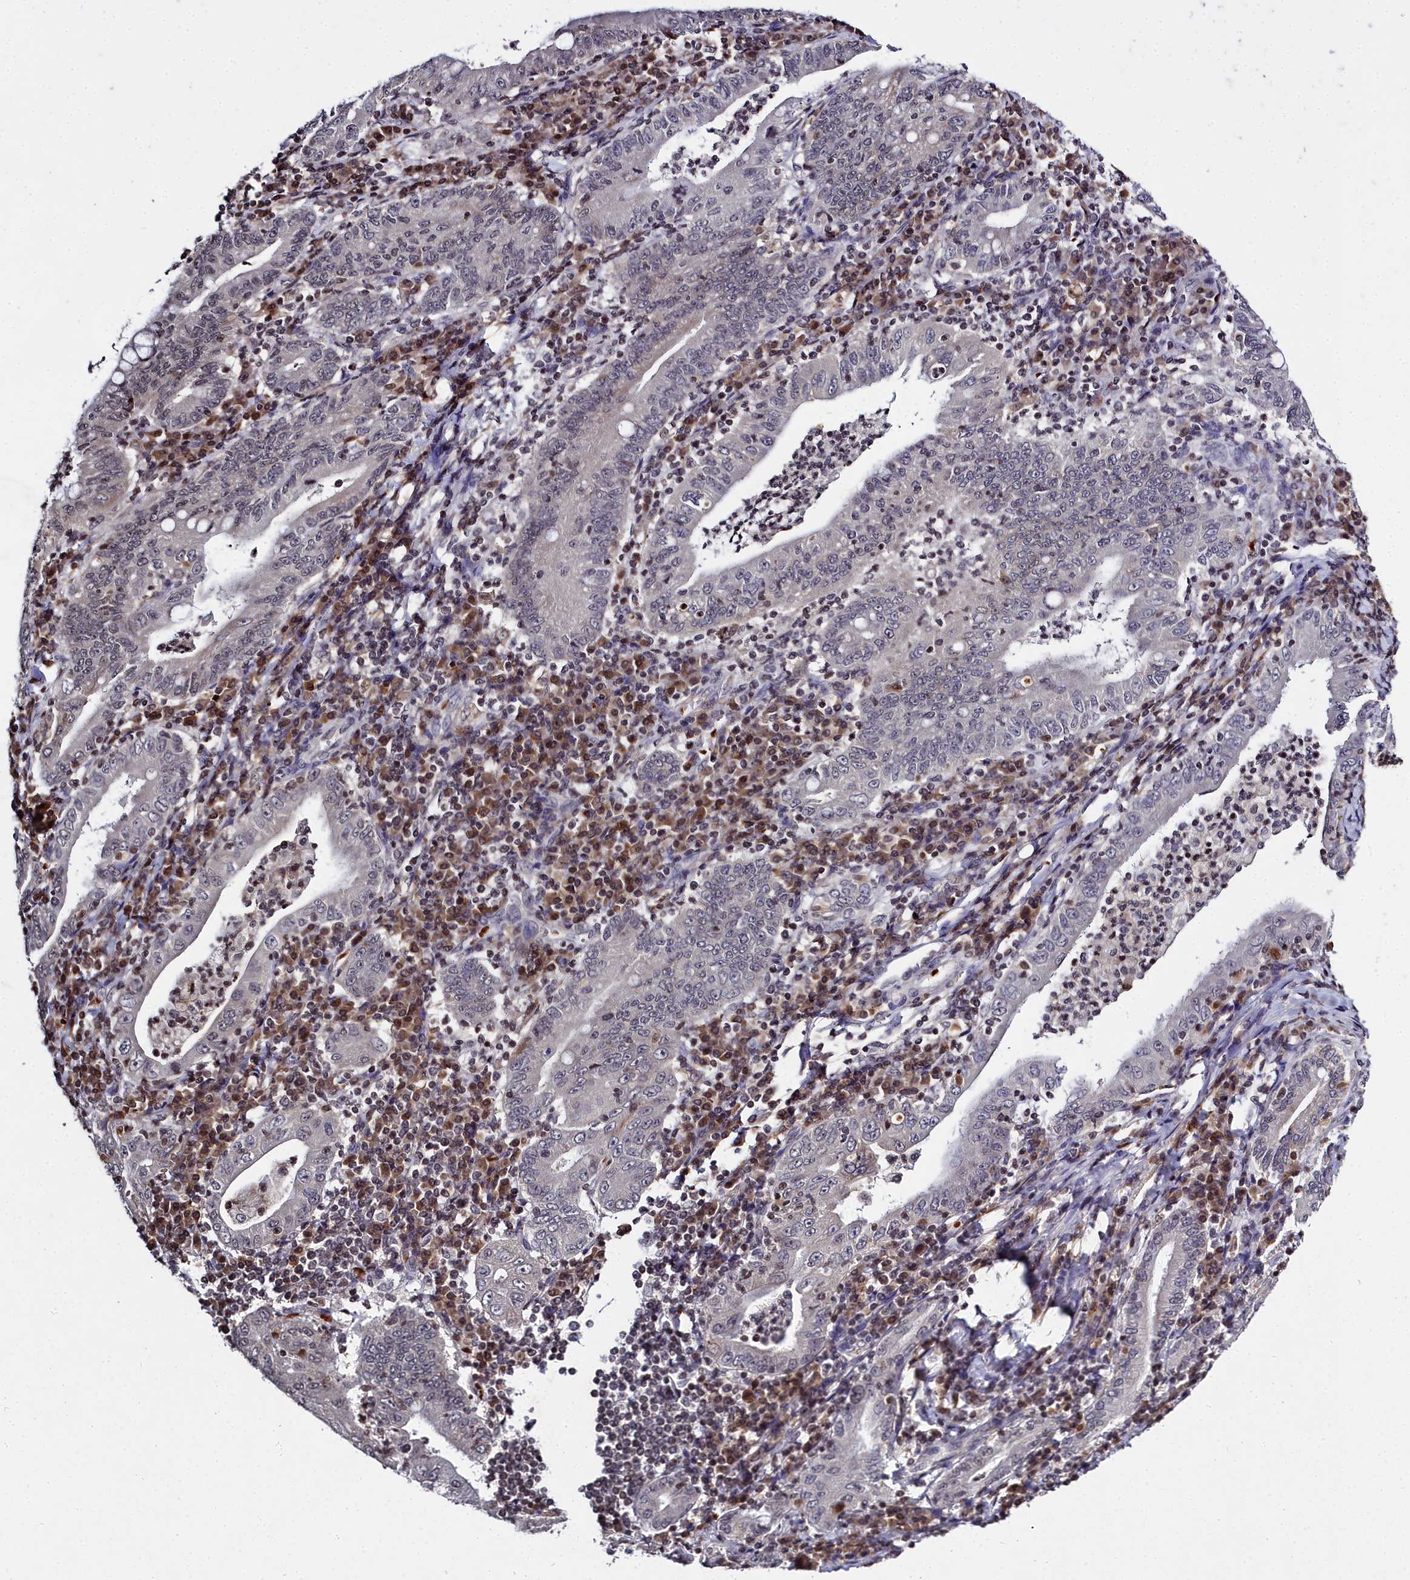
{"staining": {"intensity": "negative", "quantity": "none", "location": "none"}, "tissue": "stomach cancer", "cell_type": "Tumor cells", "image_type": "cancer", "snomed": [{"axis": "morphology", "description": "Normal tissue, NOS"}, {"axis": "morphology", "description": "Adenocarcinoma, NOS"}, {"axis": "topography", "description": "Esophagus"}, {"axis": "topography", "description": "Stomach, upper"}, {"axis": "topography", "description": "Peripheral nerve tissue"}], "caption": "DAB (3,3'-diaminobenzidine) immunohistochemical staining of human adenocarcinoma (stomach) exhibits no significant positivity in tumor cells.", "gene": "FZD4", "patient": {"sex": "male", "age": 62}}